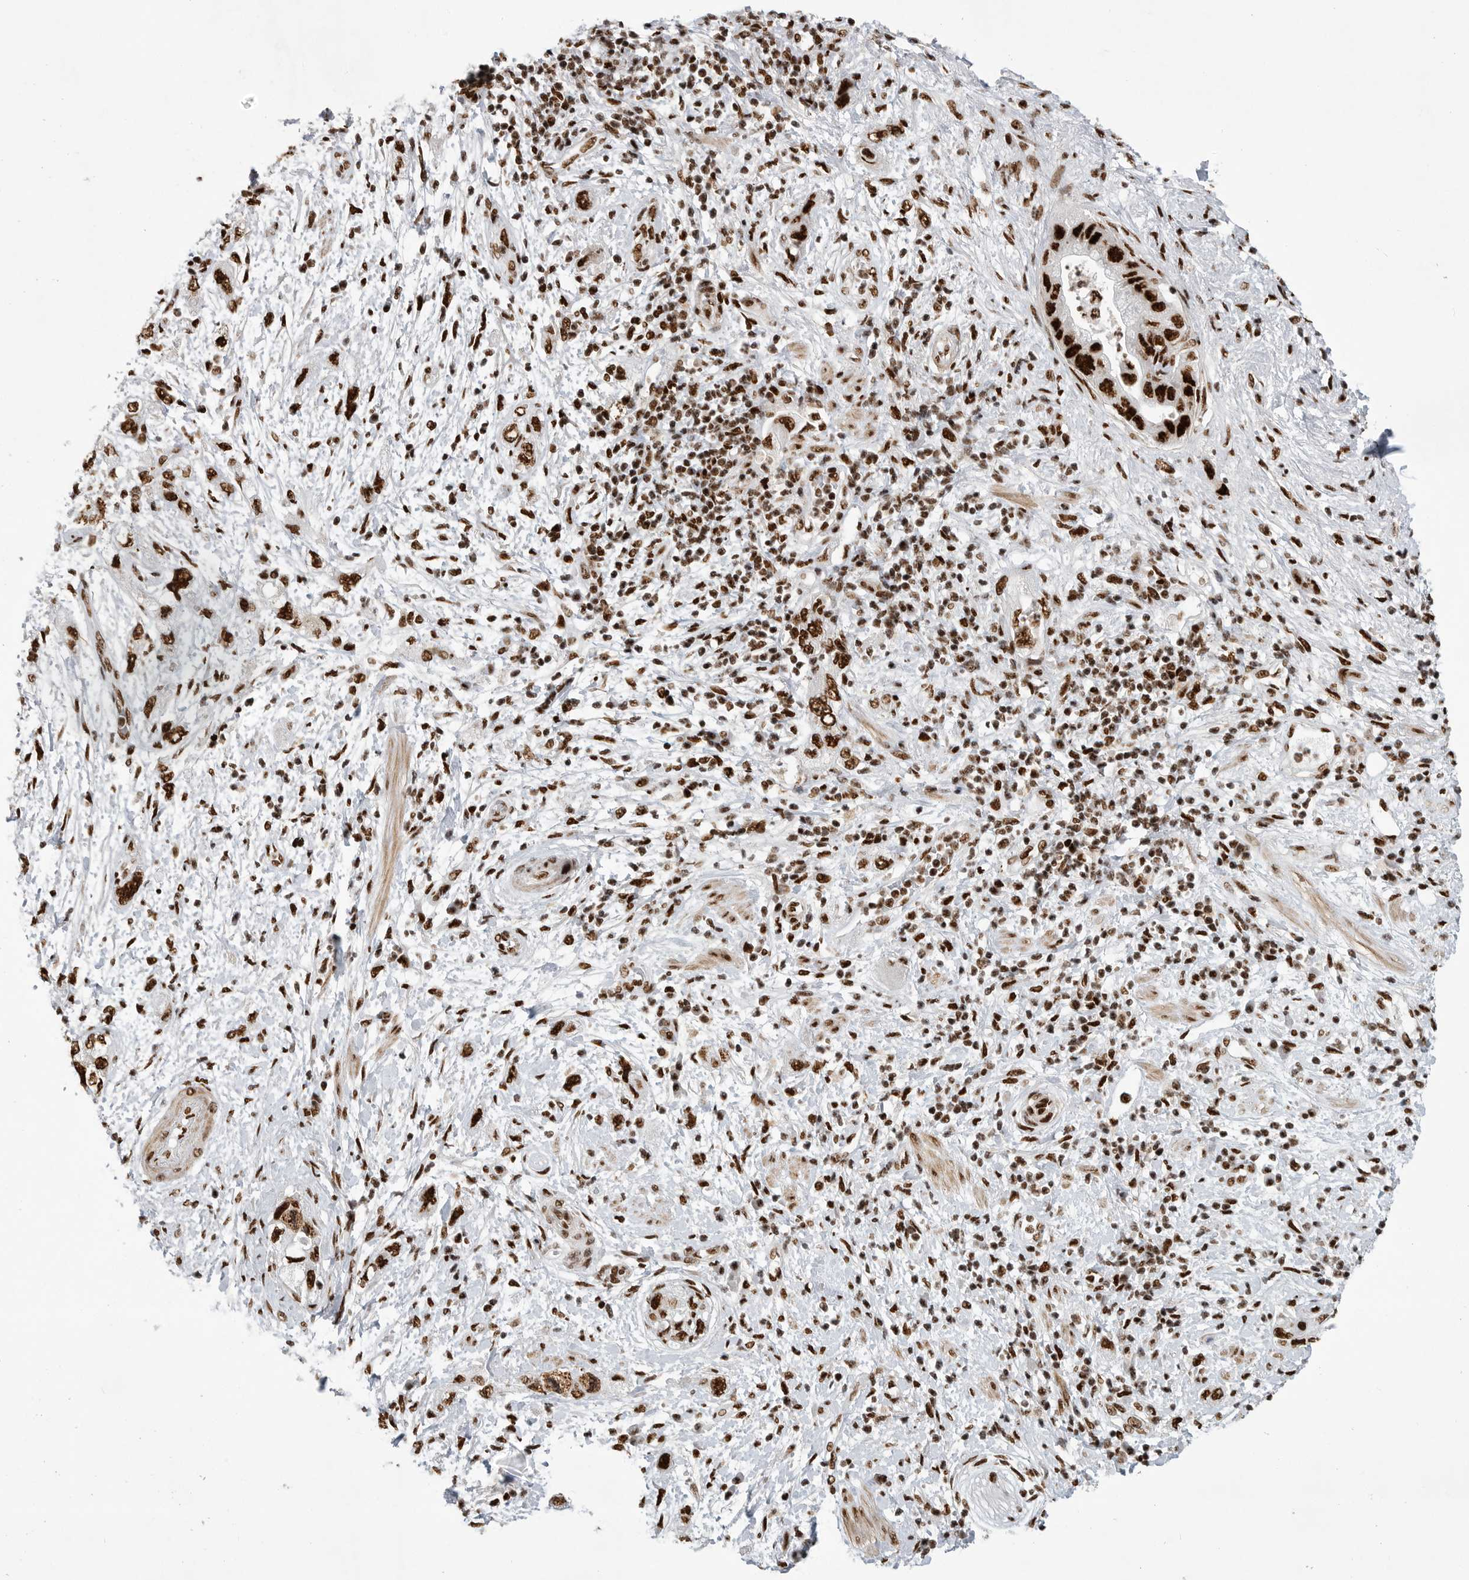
{"staining": {"intensity": "strong", "quantity": ">75%", "location": "nuclear"}, "tissue": "pancreatic cancer", "cell_type": "Tumor cells", "image_type": "cancer", "snomed": [{"axis": "morphology", "description": "Adenocarcinoma, NOS"}, {"axis": "topography", "description": "Pancreas"}], "caption": "Adenocarcinoma (pancreatic) stained with DAB (3,3'-diaminobenzidine) IHC demonstrates high levels of strong nuclear expression in about >75% of tumor cells.", "gene": "BCLAF1", "patient": {"sex": "female", "age": 73}}